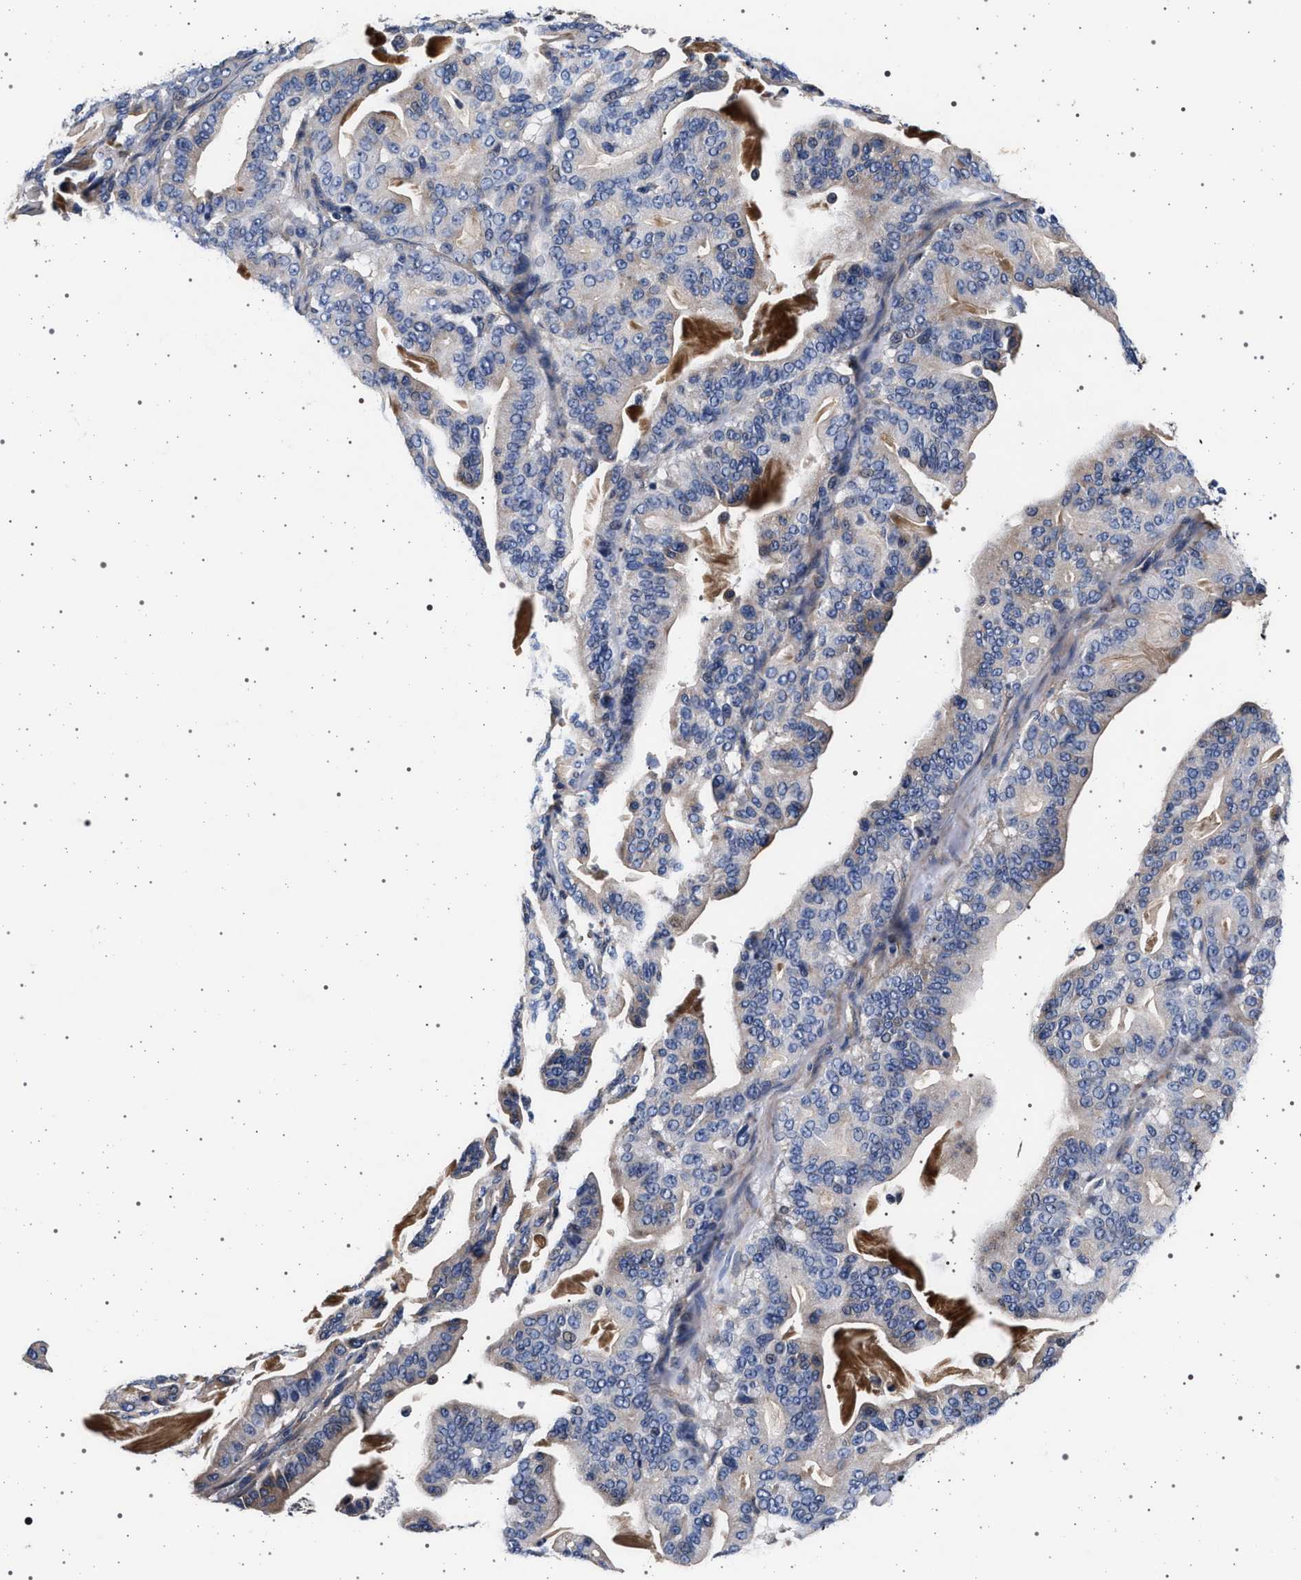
{"staining": {"intensity": "negative", "quantity": "none", "location": "none"}, "tissue": "pancreatic cancer", "cell_type": "Tumor cells", "image_type": "cancer", "snomed": [{"axis": "morphology", "description": "Adenocarcinoma, NOS"}, {"axis": "topography", "description": "Pancreas"}], "caption": "Pancreatic cancer was stained to show a protein in brown. There is no significant expression in tumor cells.", "gene": "KCNK6", "patient": {"sex": "male", "age": 63}}